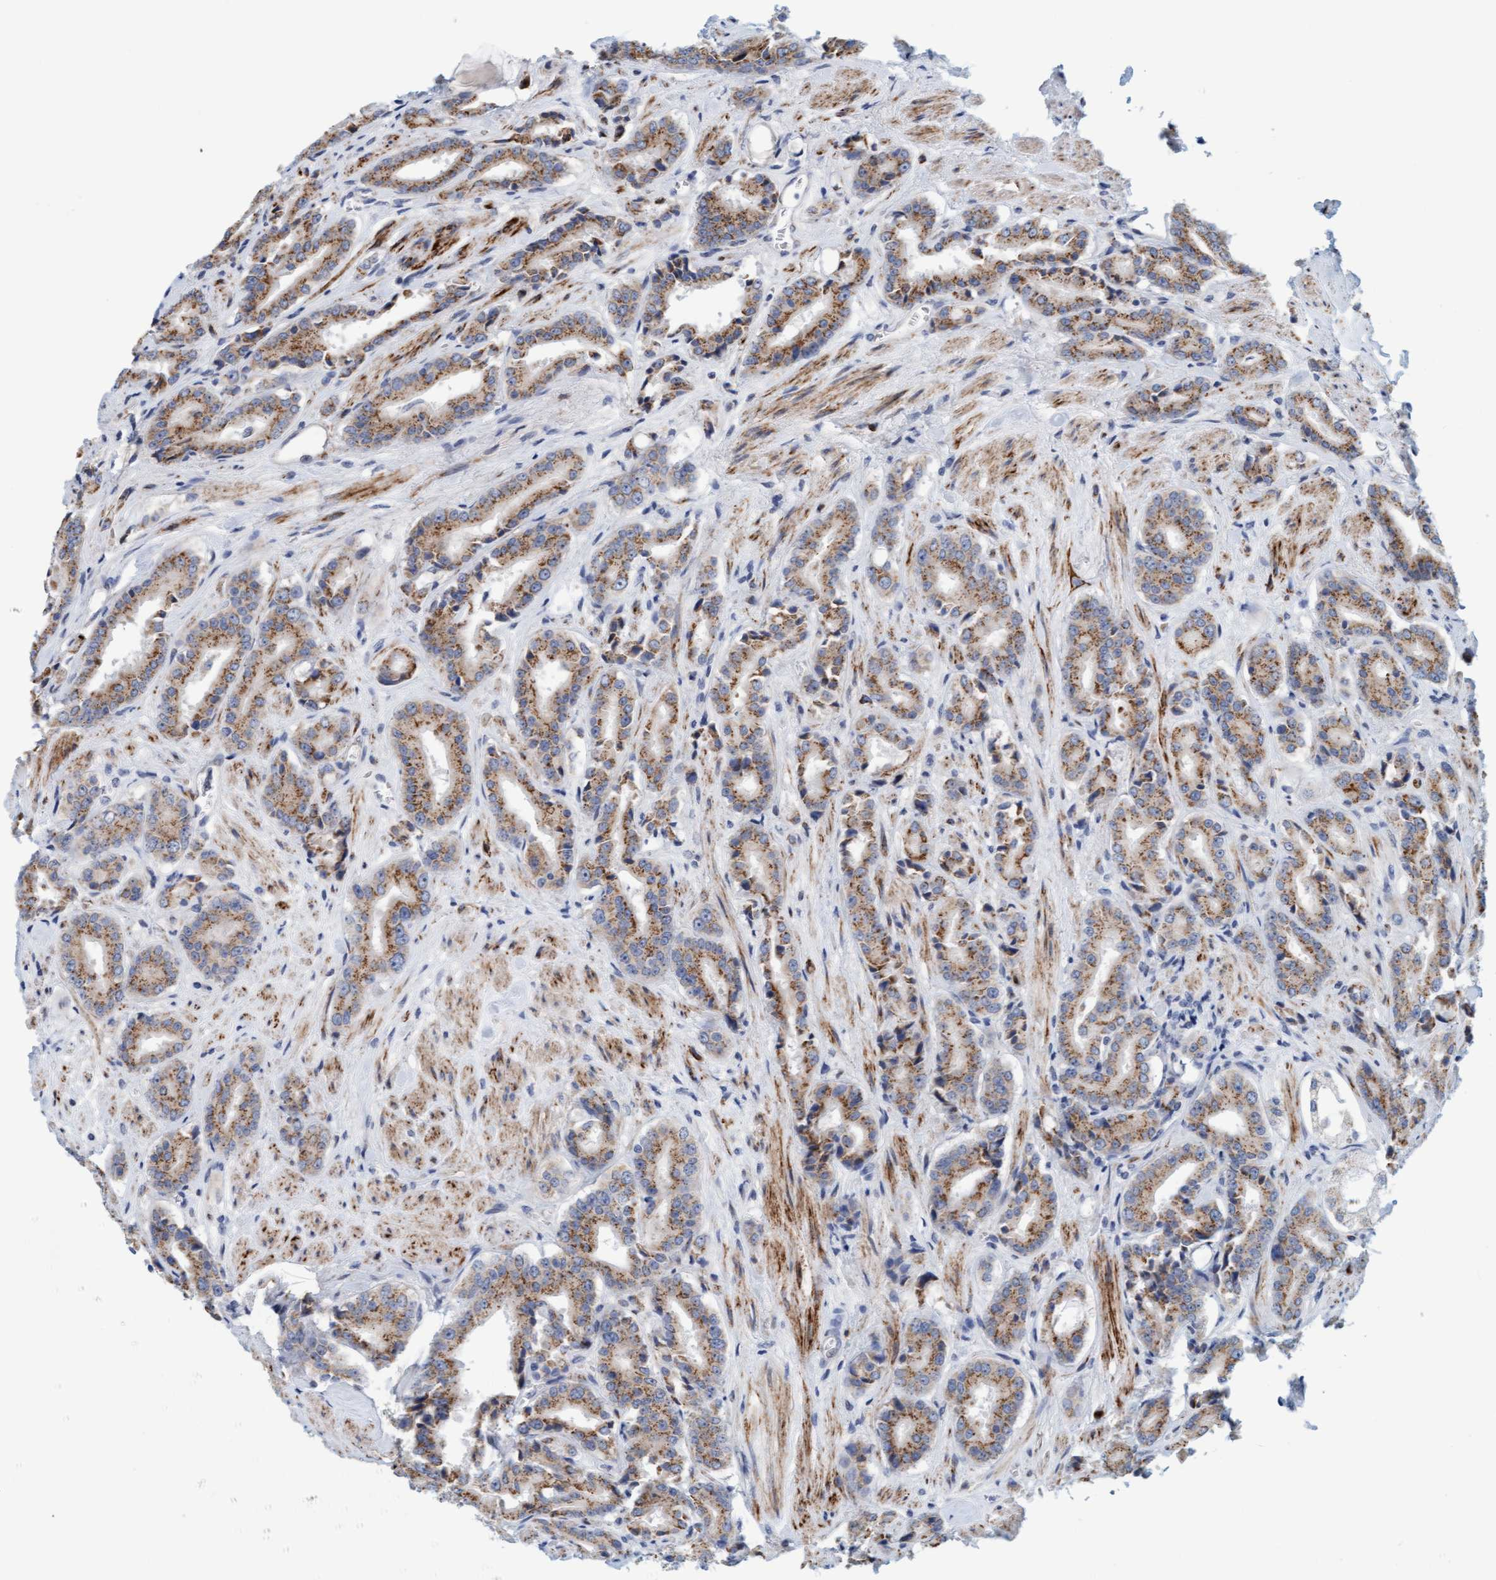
{"staining": {"intensity": "moderate", "quantity": ">75%", "location": "cytoplasmic/membranous"}, "tissue": "prostate cancer", "cell_type": "Tumor cells", "image_type": "cancer", "snomed": [{"axis": "morphology", "description": "Adenocarcinoma, High grade"}, {"axis": "topography", "description": "Prostate"}], "caption": "Immunohistochemistry histopathology image of prostate cancer stained for a protein (brown), which exhibits medium levels of moderate cytoplasmic/membranous staining in about >75% of tumor cells.", "gene": "ZC3H3", "patient": {"sex": "male", "age": 71}}